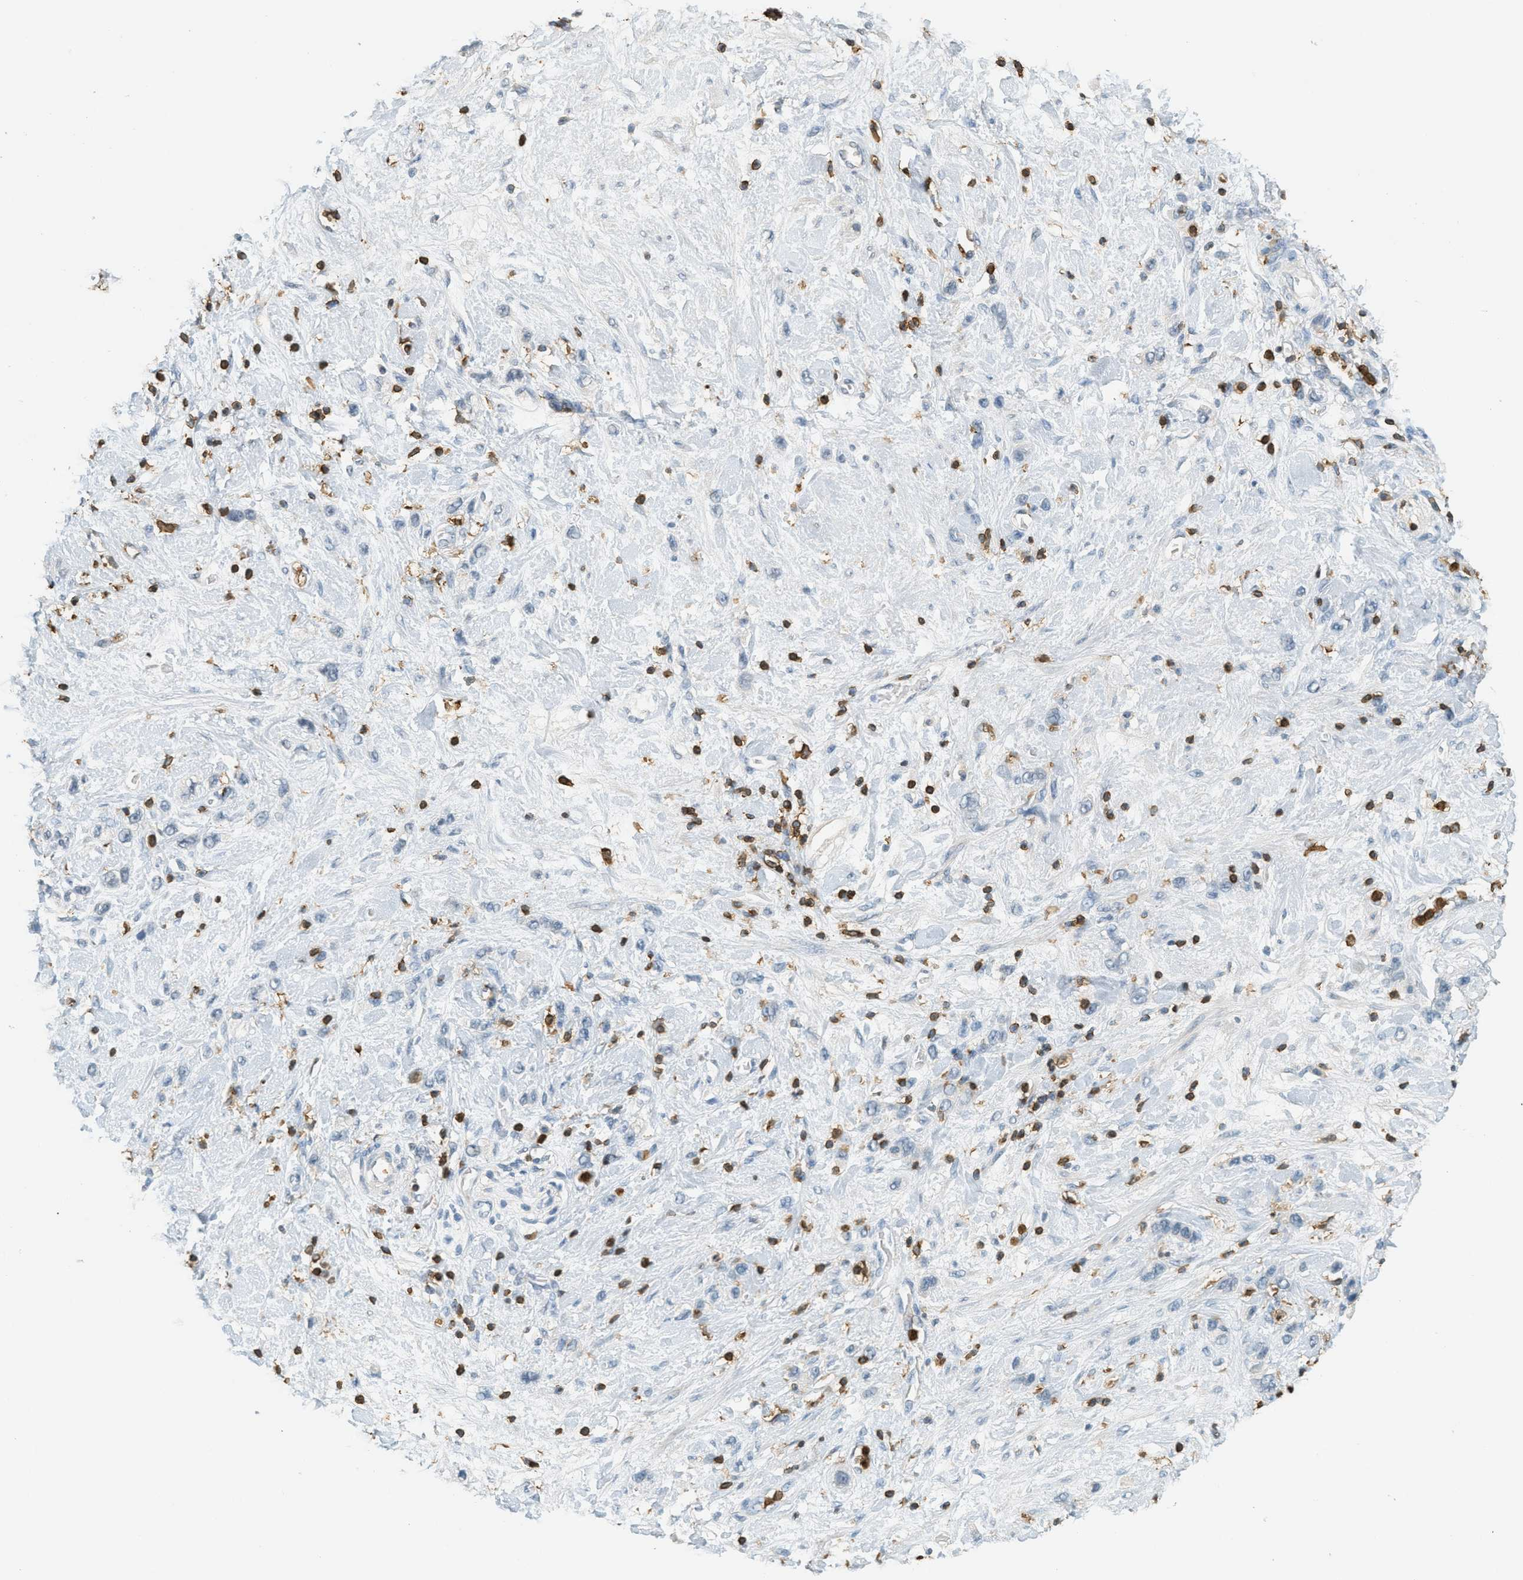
{"staining": {"intensity": "negative", "quantity": "none", "location": "none"}, "tissue": "stomach cancer", "cell_type": "Tumor cells", "image_type": "cancer", "snomed": [{"axis": "morphology", "description": "Adenocarcinoma, NOS"}, {"axis": "morphology", "description": "Adenocarcinoma, High grade"}, {"axis": "topography", "description": "Stomach, upper"}, {"axis": "topography", "description": "Stomach, lower"}], "caption": "Protein analysis of stomach adenocarcinoma (high-grade) demonstrates no significant positivity in tumor cells.", "gene": "LSP1", "patient": {"sex": "female", "age": 65}}